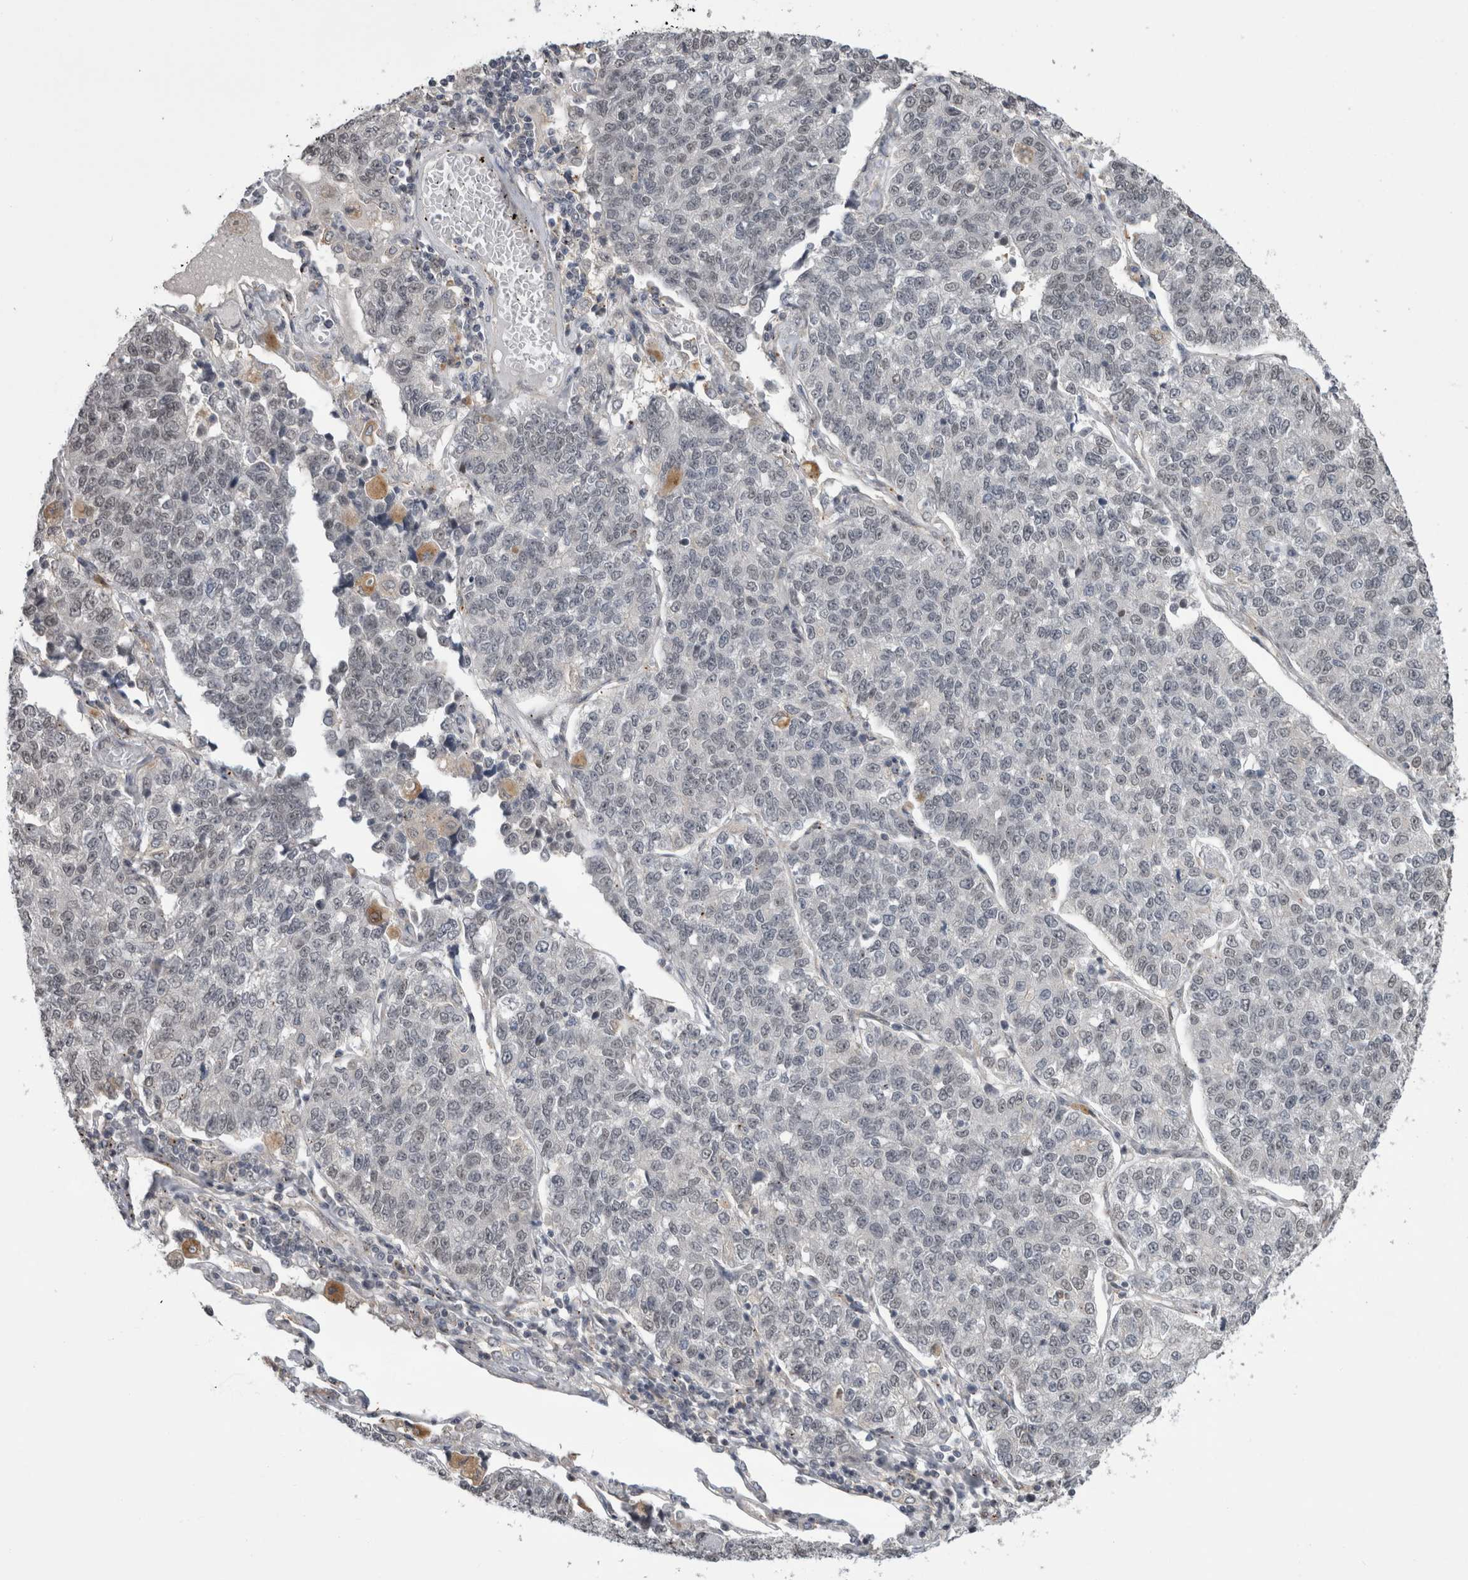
{"staining": {"intensity": "negative", "quantity": "none", "location": "none"}, "tissue": "lung cancer", "cell_type": "Tumor cells", "image_type": "cancer", "snomed": [{"axis": "morphology", "description": "Adenocarcinoma, NOS"}, {"axis": "topography", "description": "Lung"}], "caption": "An immunohistochemistry image of lung cancer is shown. There is no staining in tumor cells of lung cancer.", "gene": "MTBP", "patient": {"sex": "male", "age": 49}}